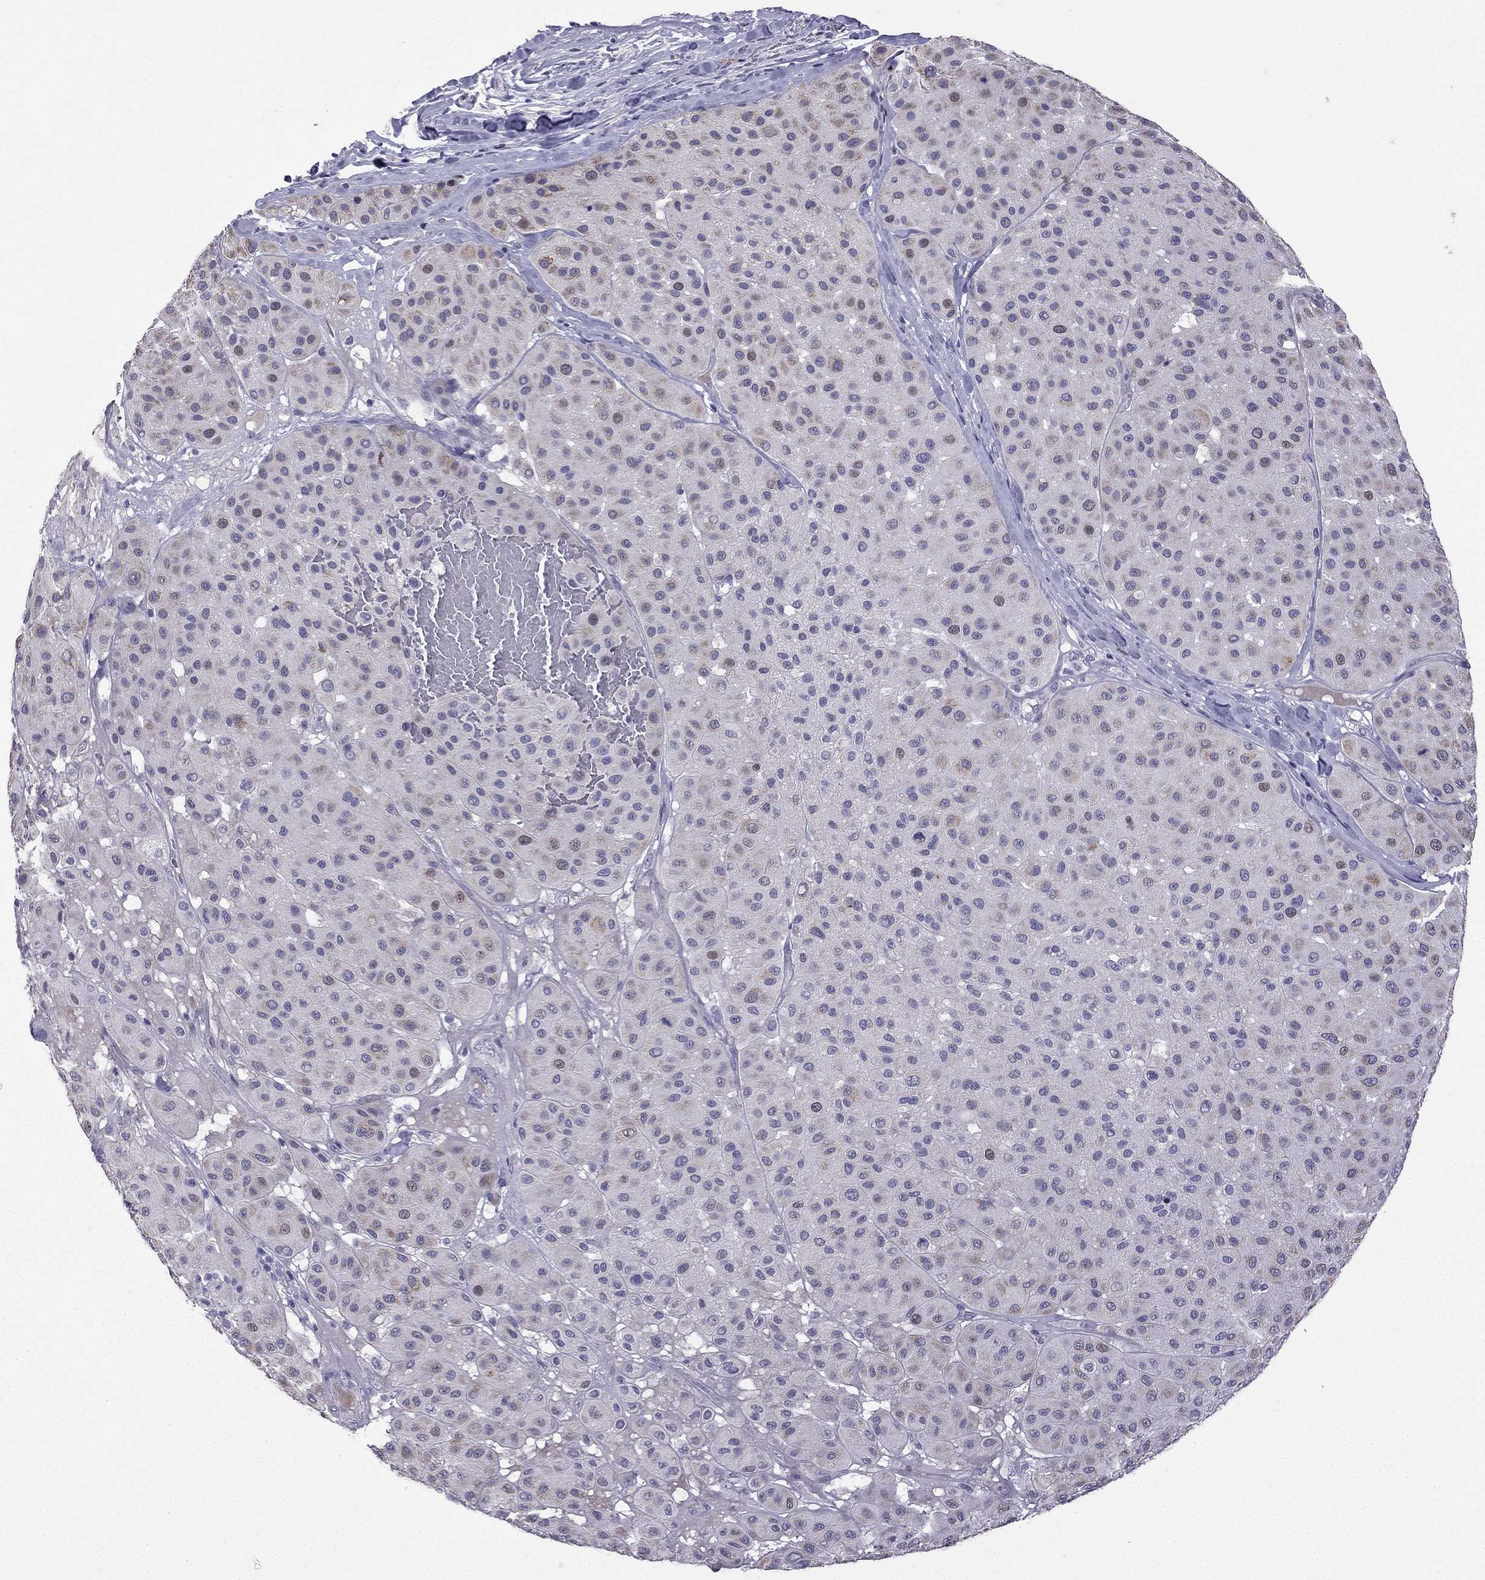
{"staining": {"intensity": "weak", "quantity": "<25%", "location": "cytoplasmic/membranous"}, "tissue": "melanoma", "cell_type": "Tumor cells", "image_type": "cancer", "snomed": [{"axis": "morphology", "description": "Malignant melanoma, Metastatic site"}, {"axis": "topography", "description": "Smooth muscle"}], "caption": "The immunohistochemistry histopathology image has no significant staining in tumor cells of melanoma tissue.", "gene": "UHRF1", "patient": {"sex": "male", "age": 41}}